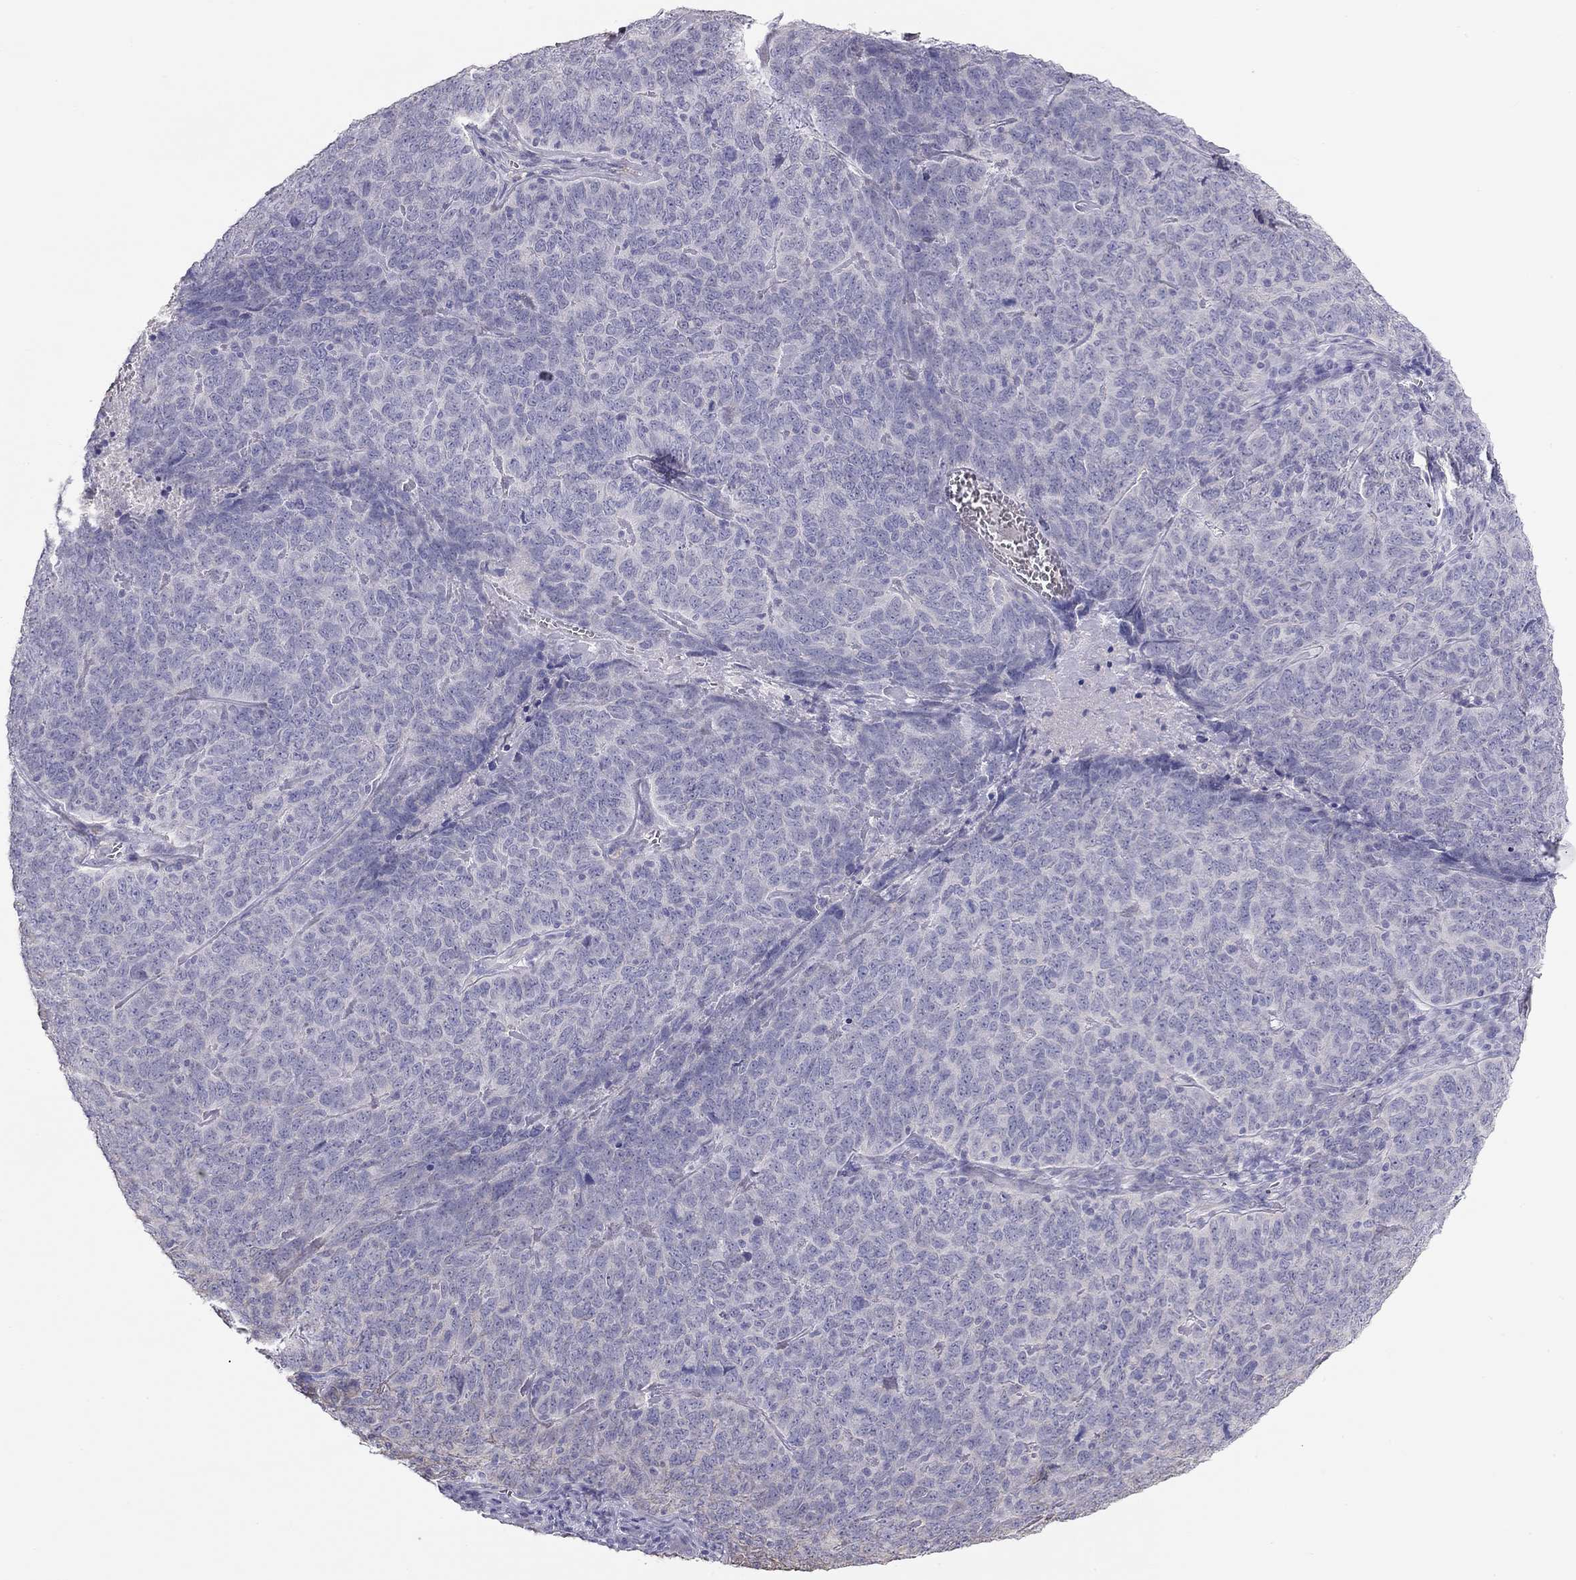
{"staining": {"intensity": "negative", "quantity": "none", "location": "none"}, "tissue": "skin cancer", "cell_type": "Tumor cells", "image_type": "cancer", "snomed": [{"axis": "morphology", "description": "Squamous cell carcinoma, NOS"}, {"axis": "topography", "description": "Skin"}, {"axis": "topography", "description": "Anal"}], "caption": "IHC image of neoplastic tissue: skin cancer stained with DAB (3,3'-diaminobenzidine) exhibits no significant protein positivity in tumor cells. (Immunohistochemistry, brightfield microscopy, high magnification).", "gene": "KCNV2", "patient": {"sex": "female", "age": 51}}